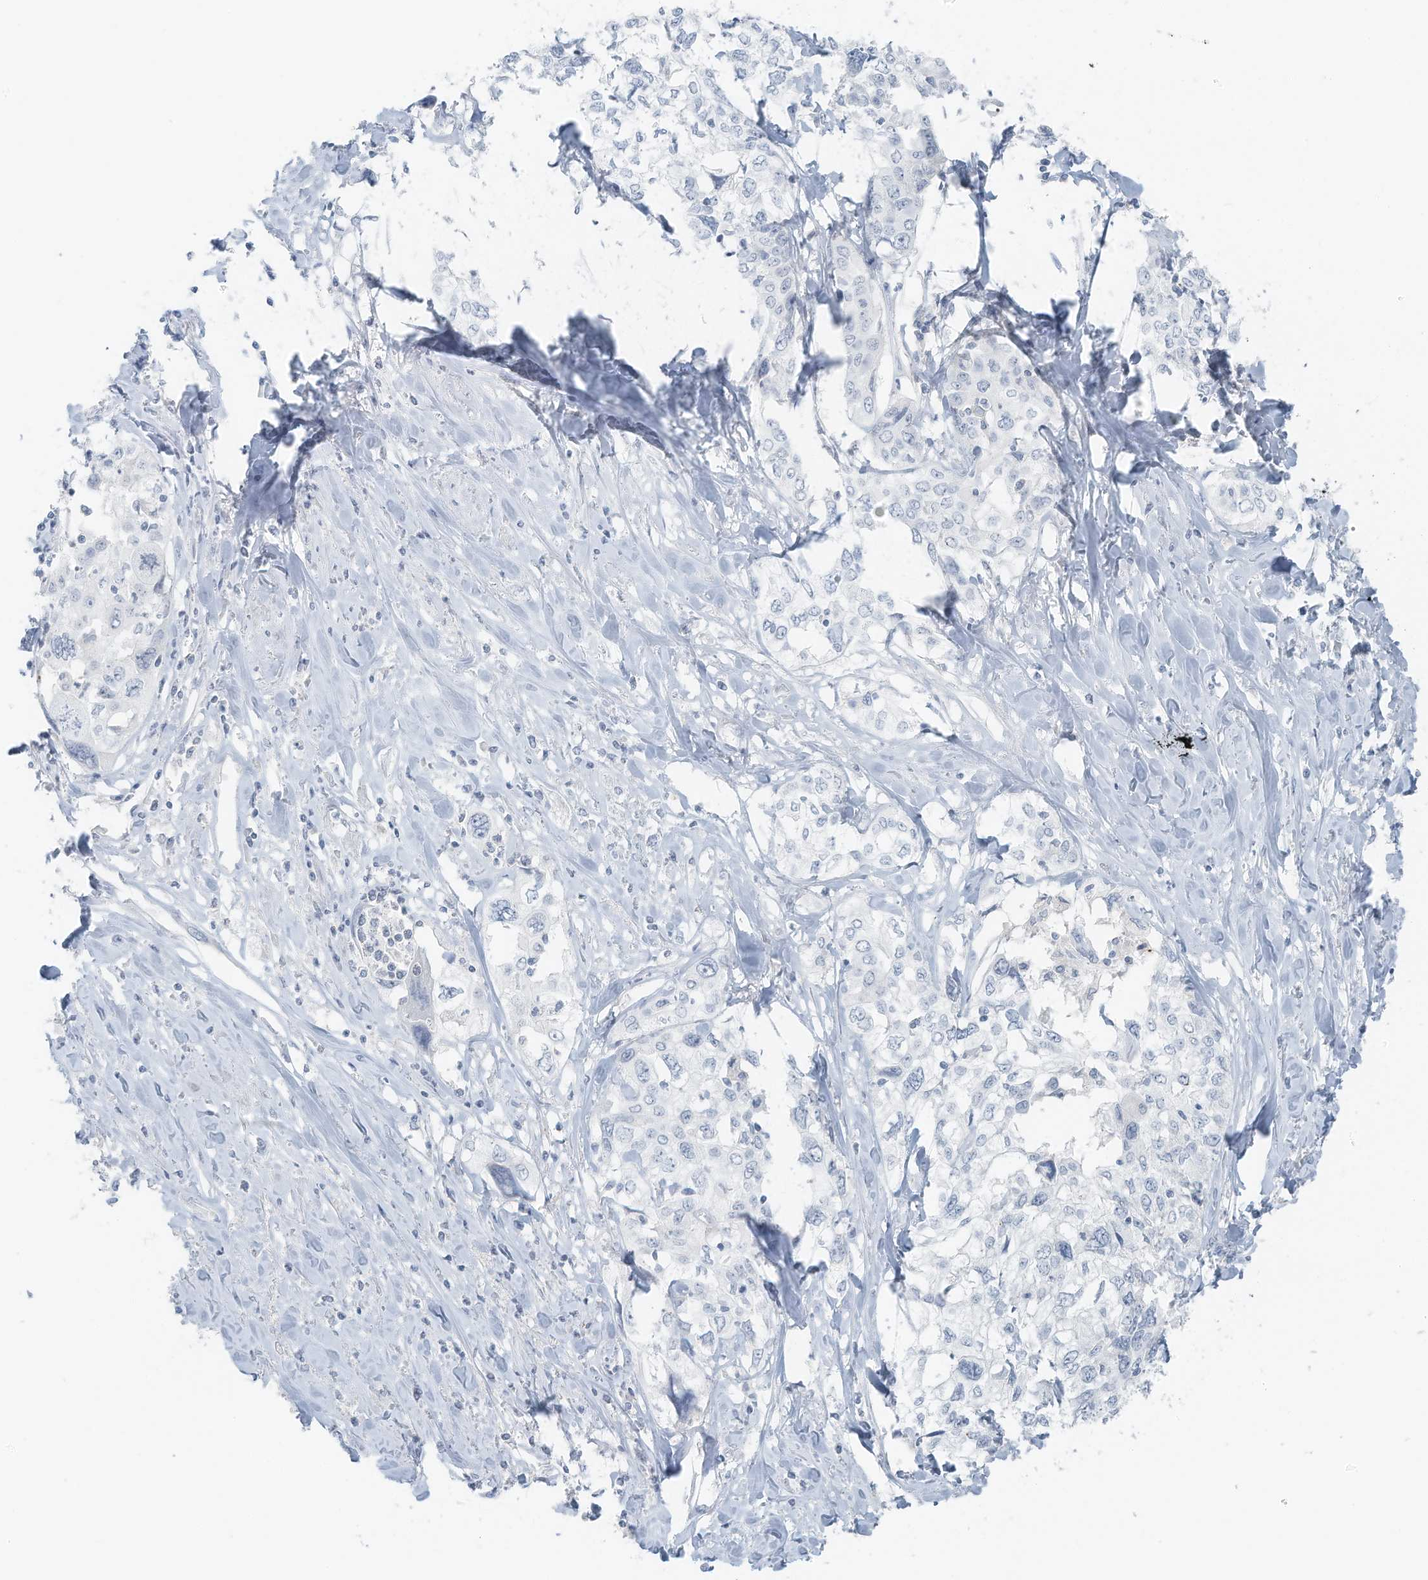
{"staining": {"intensity": "negative", "quantity": "none", "location": "none"}, "tissue": "cervical cancer", "cell_type": "Tumor cells", "image_type": "cancer", "snomed": [{"axis": "morphology", "description": "Squamous cell carcinoma, NOS"}, {"axis": "topography", "description": "Cervix"}], "caption": "Human squamous cell carcinoma (cervical) stained for a protein using IHC displays no expression in tumor cells.", "gene": "SLC25A43", "patient": {"sex": "female", "age": 31}}